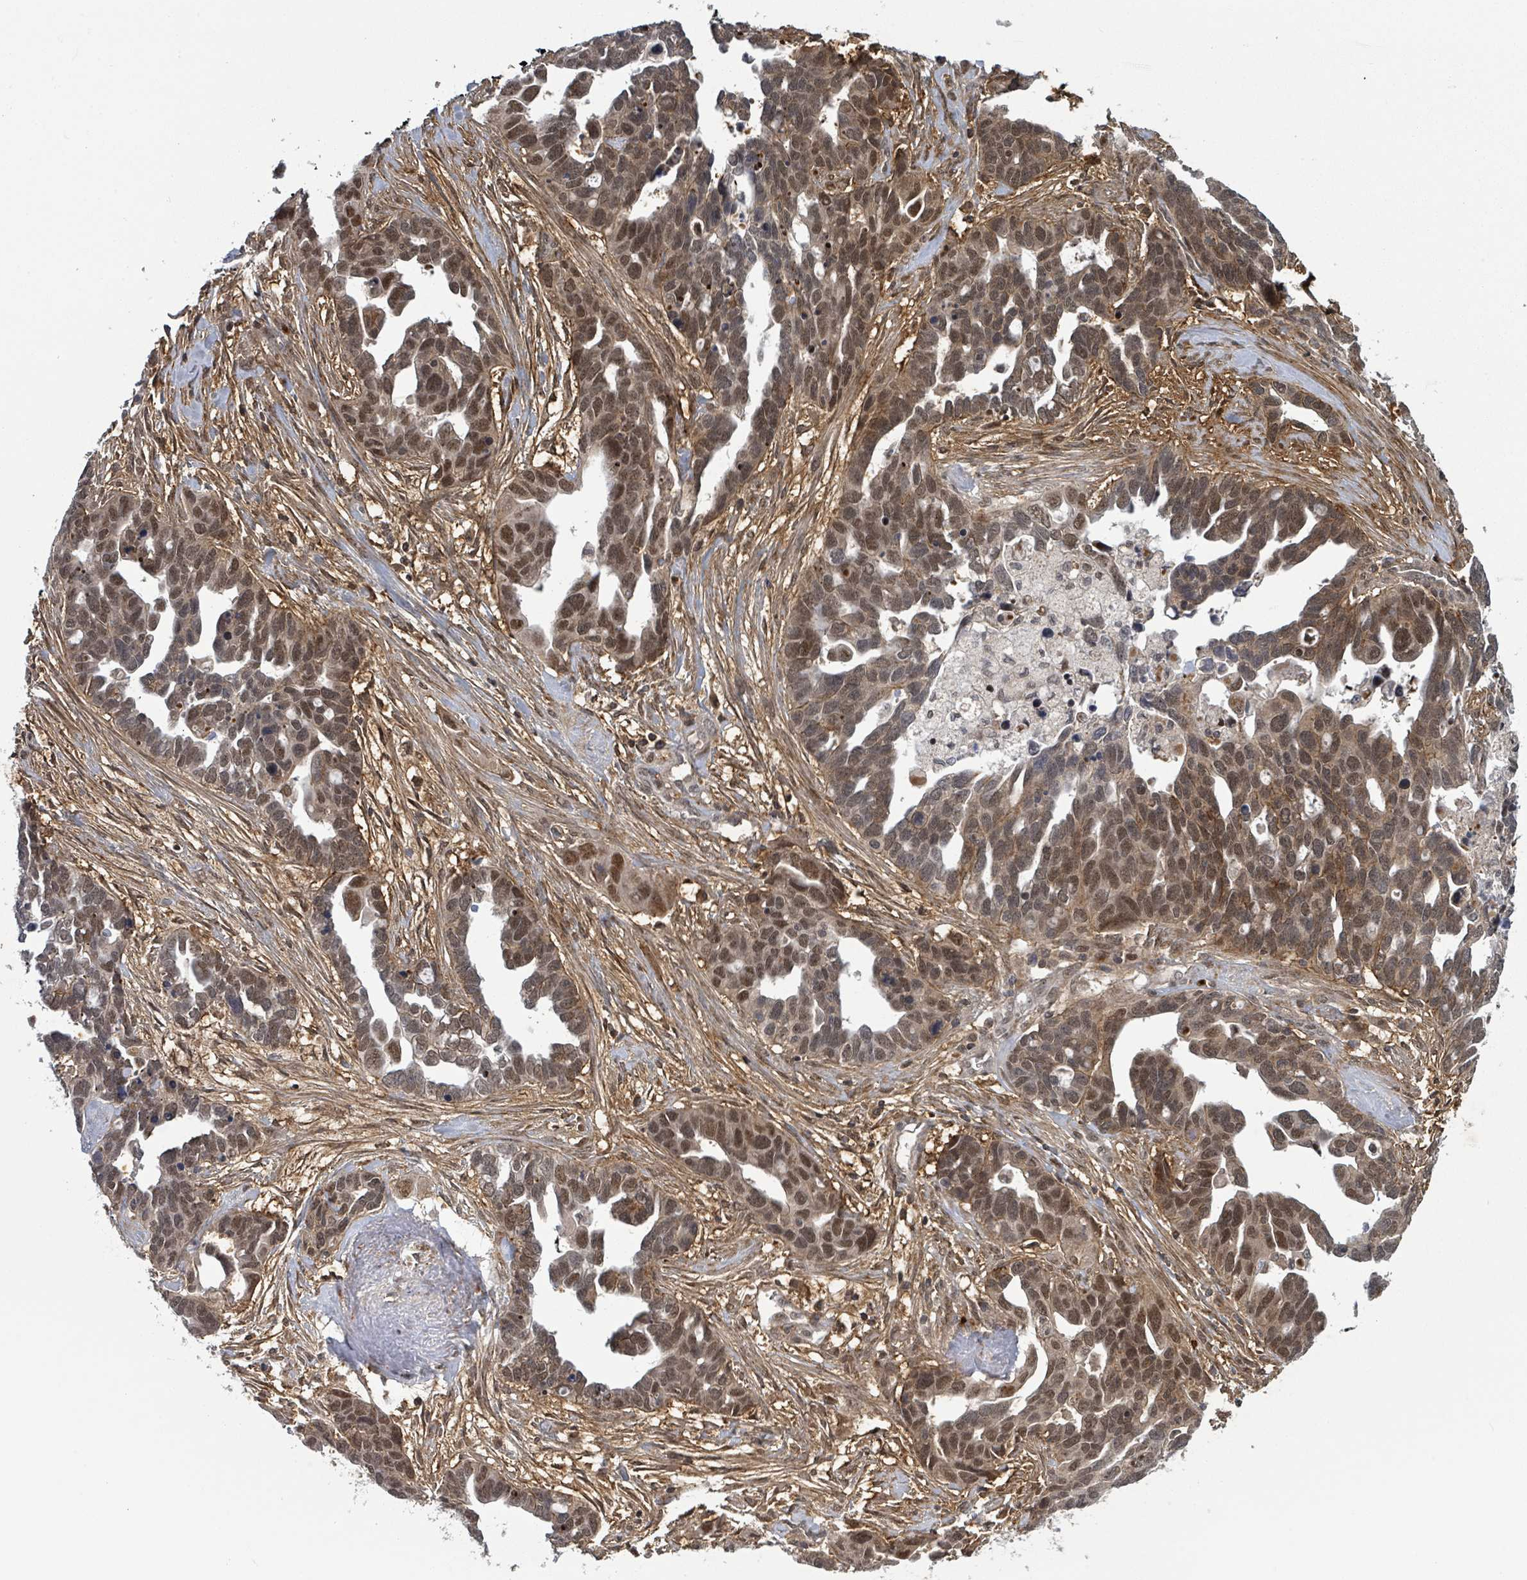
{"staining": {"intensity": "moderate", "quantity": ">75%", "location": "nuclear"}, "tissue": "ovarian cancer", "cell_type": "Tumor cells", "image_type": "cancer", "snomed": [{"axis": "morphology", "description": "Cystadenocarcinoma, serous, NOS"}, {"axis": "topography", "description": "Ovary"}], "caption": "Human ovarian cancer (serous cystadenocarcinoma) stained with a brown dye displays moderate nuclear positive positivity in approximately >75% of tumor cells.", "gene": "GTF3C1", "patient": {"sex": "female", "age": 54}}